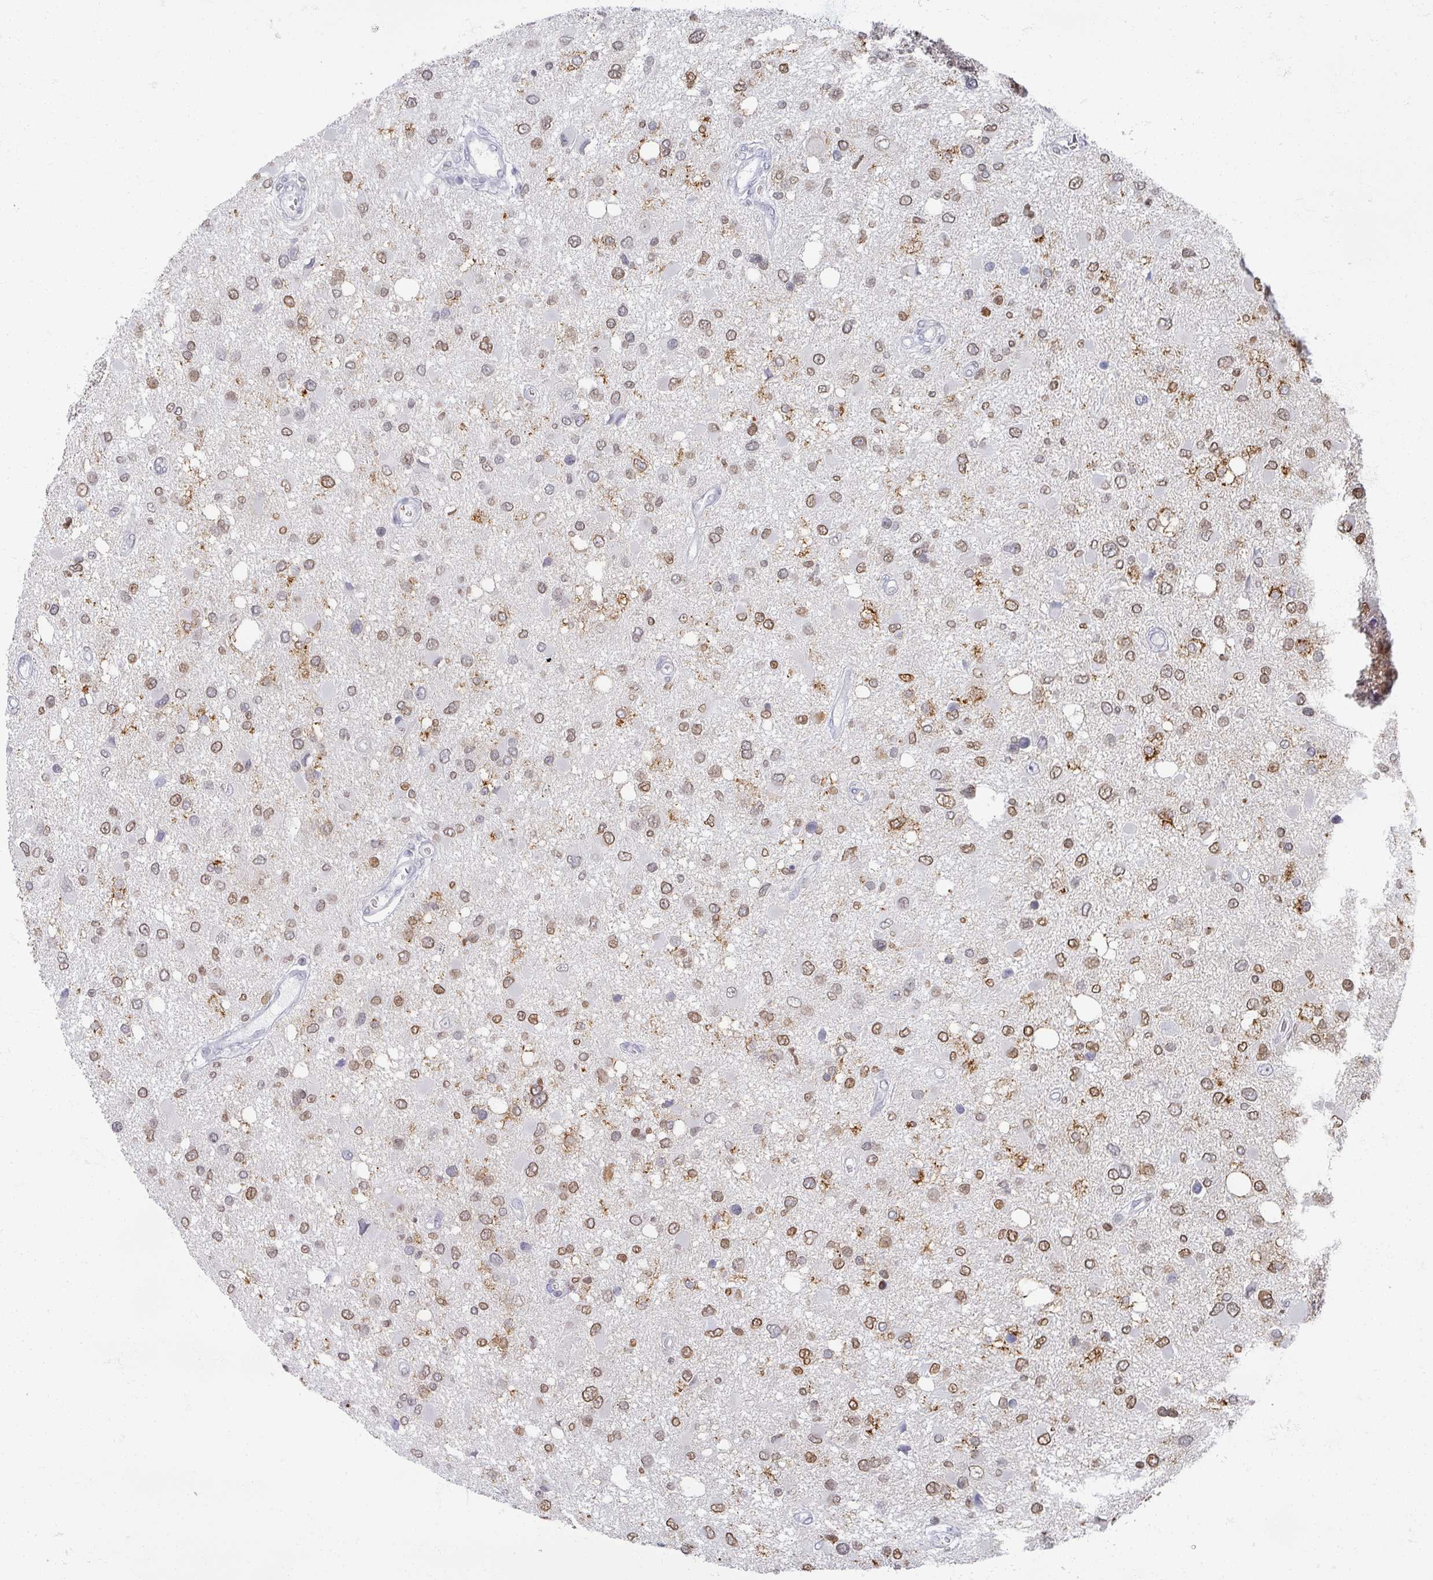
{"staining": {"intensity": "moderate", "quantity": "25%-75%", "location": "nuclear"}, "tissue": "glioma", "cell_type": "Tumor cells", "image_type": "cancer", "snomed": [{"axis": "morphology", "description": "Glioma, malignant, High grade"}, {"axis": "topography", "description": "Brain"}], "caption": "A brown stain highlights moderate nuclear staining of a protein in malignant high-grade glioma tumor cells. The staining is performed using DAB brown chromogen to label protein expression. The nuclei are counter-stained blue using hematoxylin.", "gene": "OMG", "patient": {"sex": "male", "age": 53}}